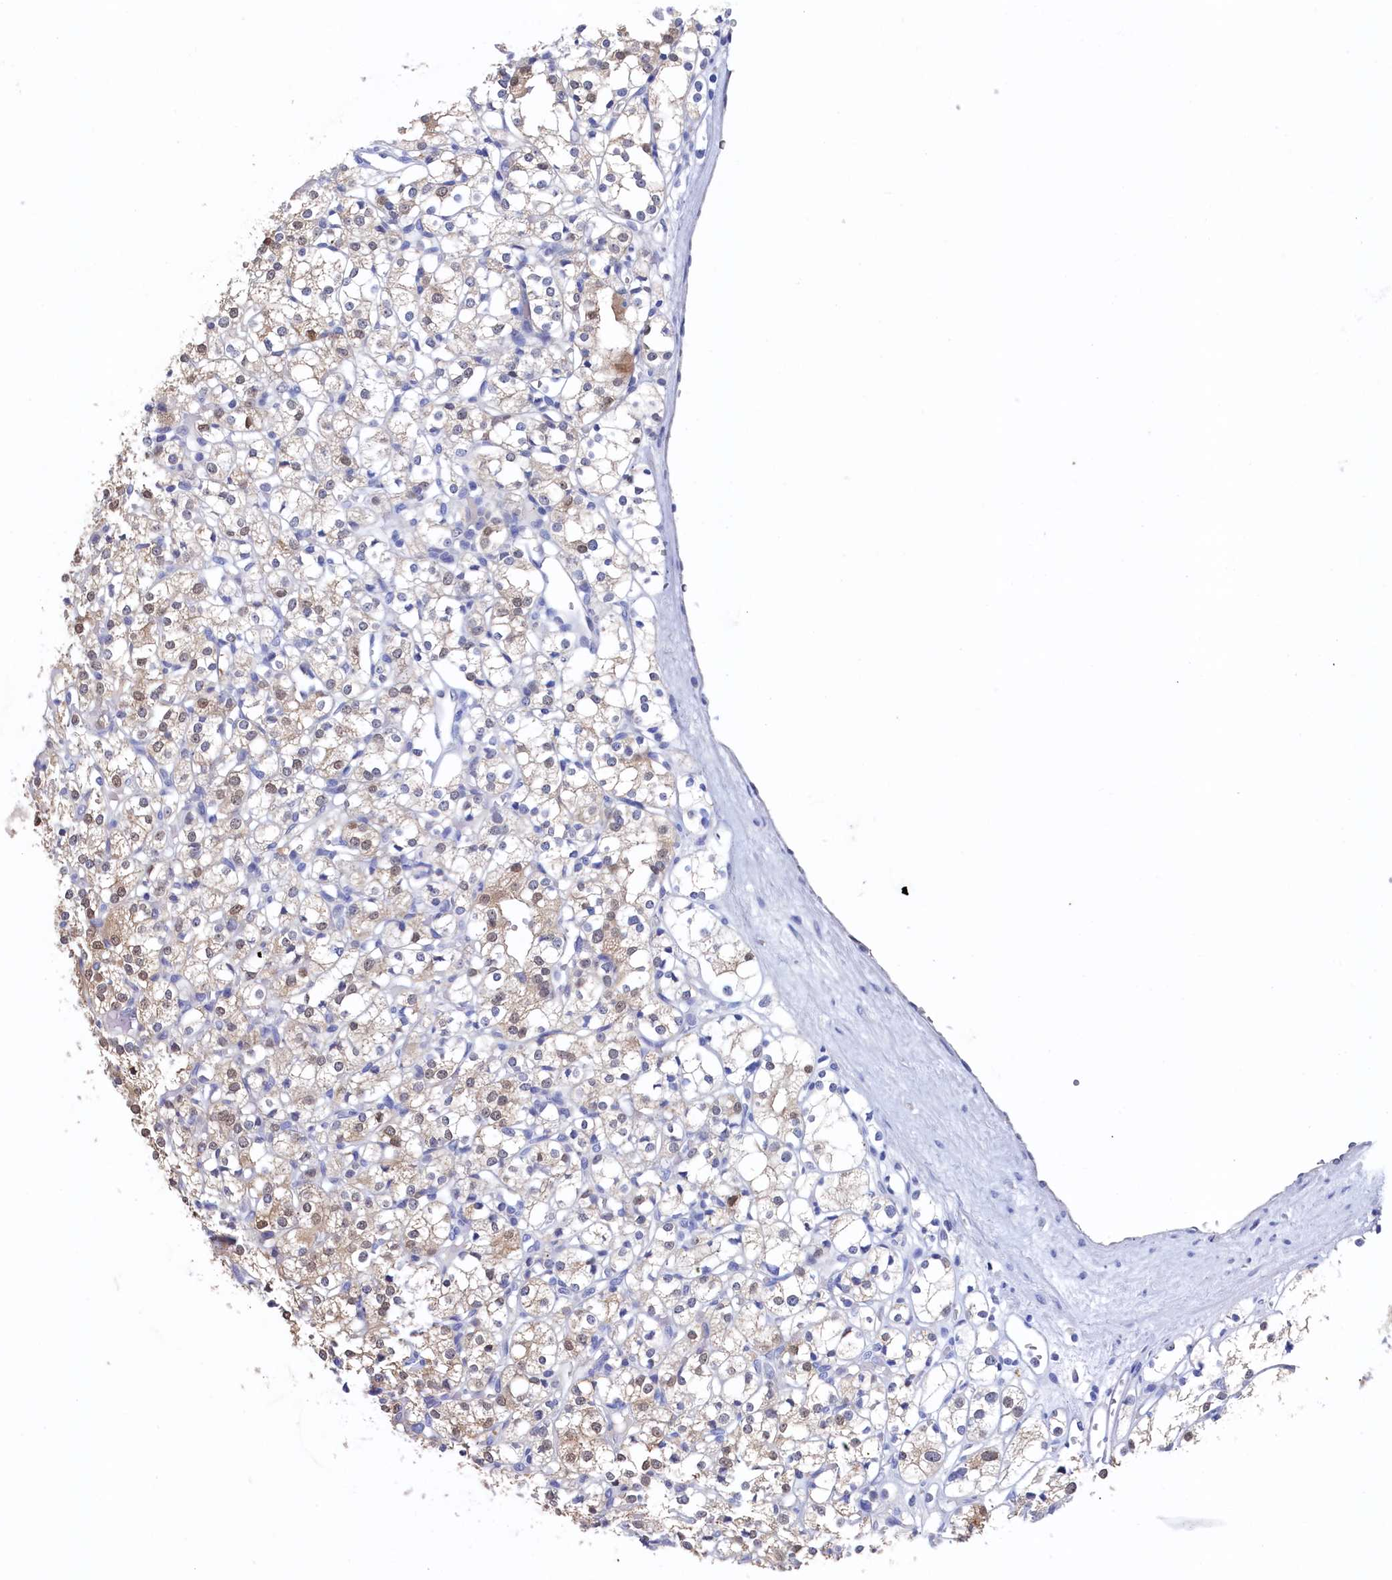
{"staining": {"intensity": "moderate", "quantity": "<25%", "location": "cytoplasmic/membranous,nuclear"}, "tissue": "renal cancer", "cell_type": "Tumor cells", "image_type": "cancer", "snomed": [{"axis": "morphology", "description": "Adenocarcinoma, NOS"}, {"axis": "topography", "description": "Kidney"}], "caption": "Immunohistochemistry of human renal cancer demonstrates low levels of moderate cytoplasmic/membranous and nuclear staining in approximately <25% of tumor cells. The staining was performed using DAB (3,3'-diaminobenzidine) to visualize the protein expression in brown, while the nuclei were stained in blue with hematoxylin (Magnification: 20x).", "gene": "C11orf54", "patient": {"sex": "male", "age": 77}}